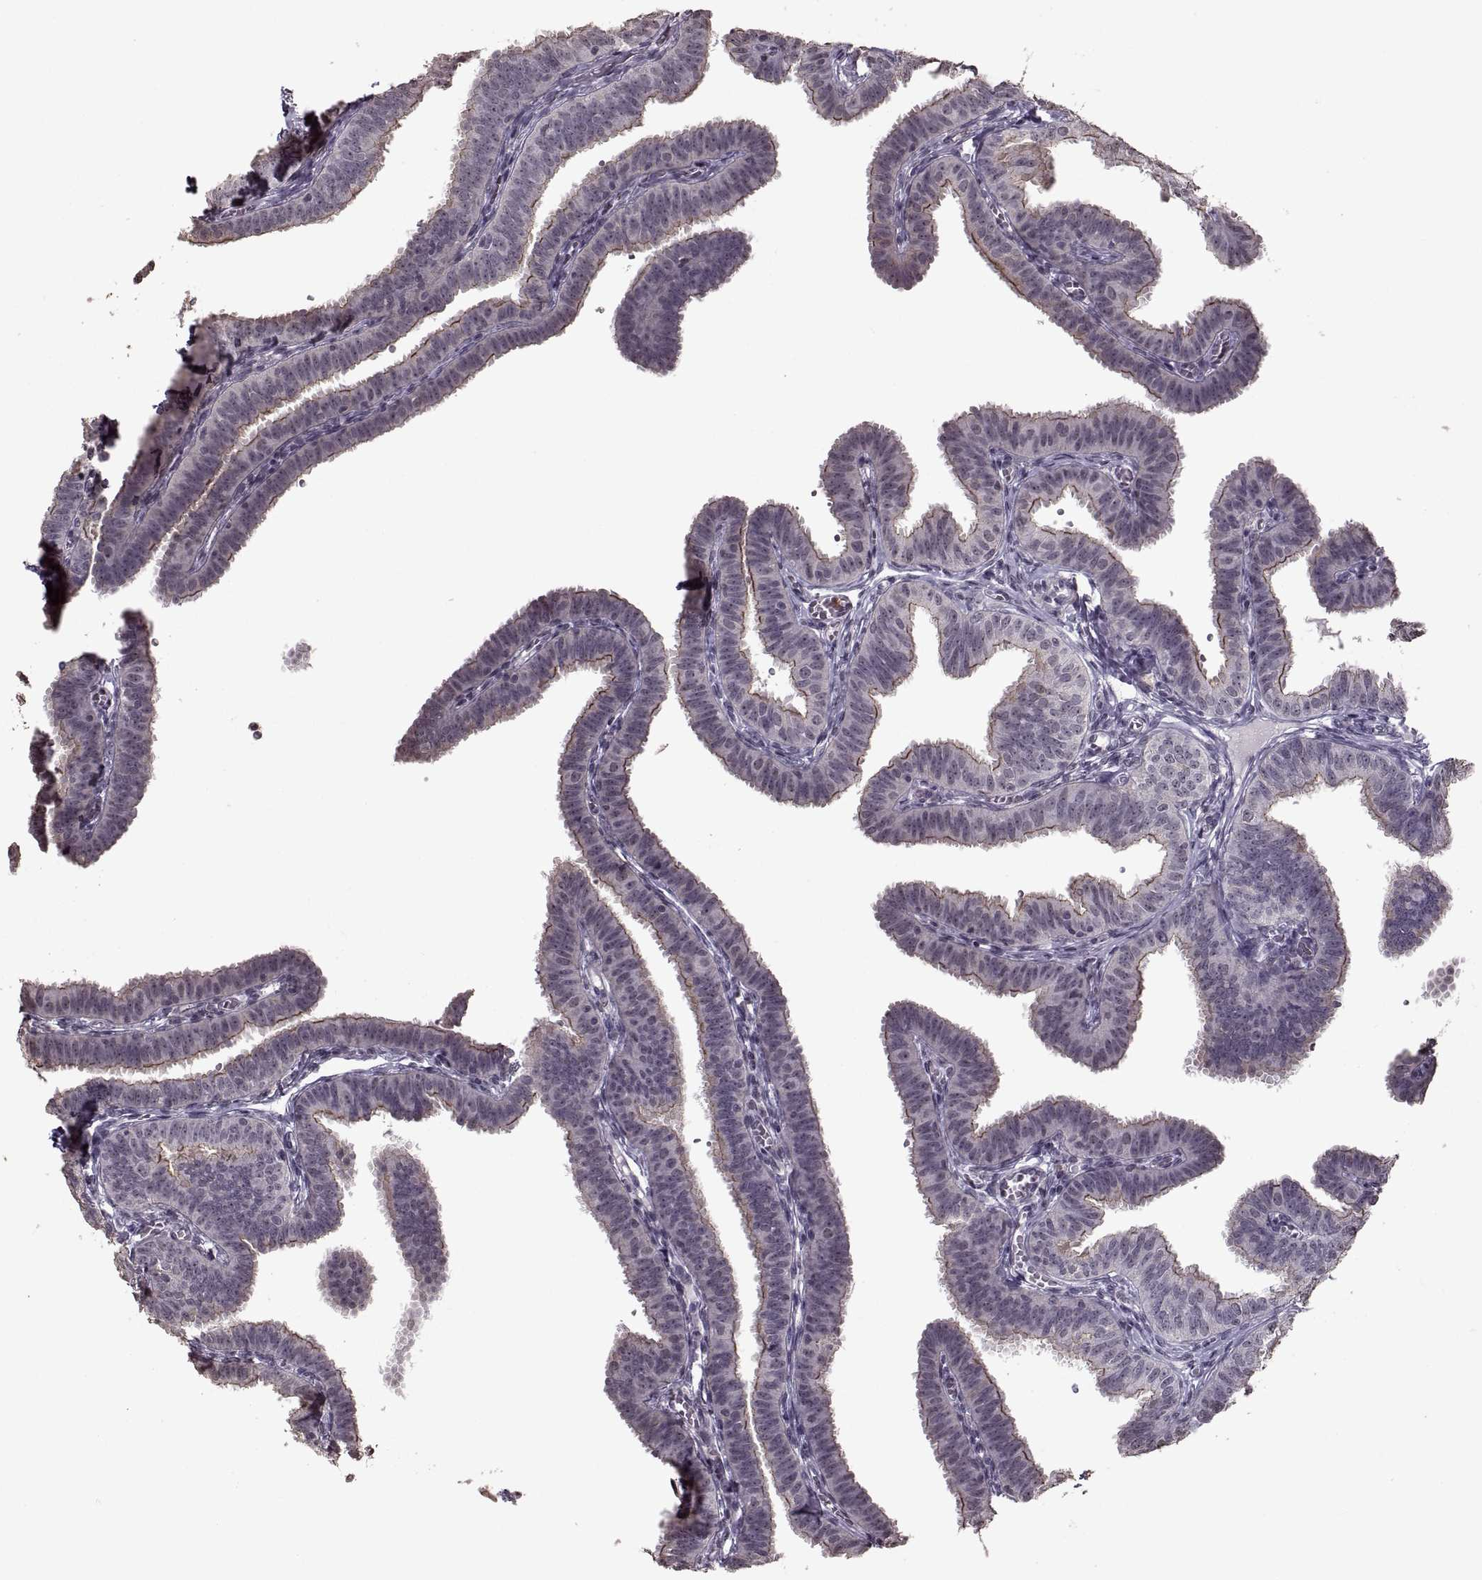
{"staining": {"intensity": "moderate", "quantity": "25%-75%", "location": "cytoplasmic/membranous"}, "tissue": "fallopian tube", "cell_type": "Glandular cells", "image_type": "normal", "snomed": [{"axis": "morphology", "description": "Normal tissue, NOS"}, {"axis": "topography", "description": "Fallopian tube"}], "caption": "Fallopian tube stained for a protein (brown) exhibits moderate cytoplasmic/membranous positive positivity in about 25%-75% of glandular cells.", "gene": "PALS1", "patient": {"sex": "female", "age": 25}}